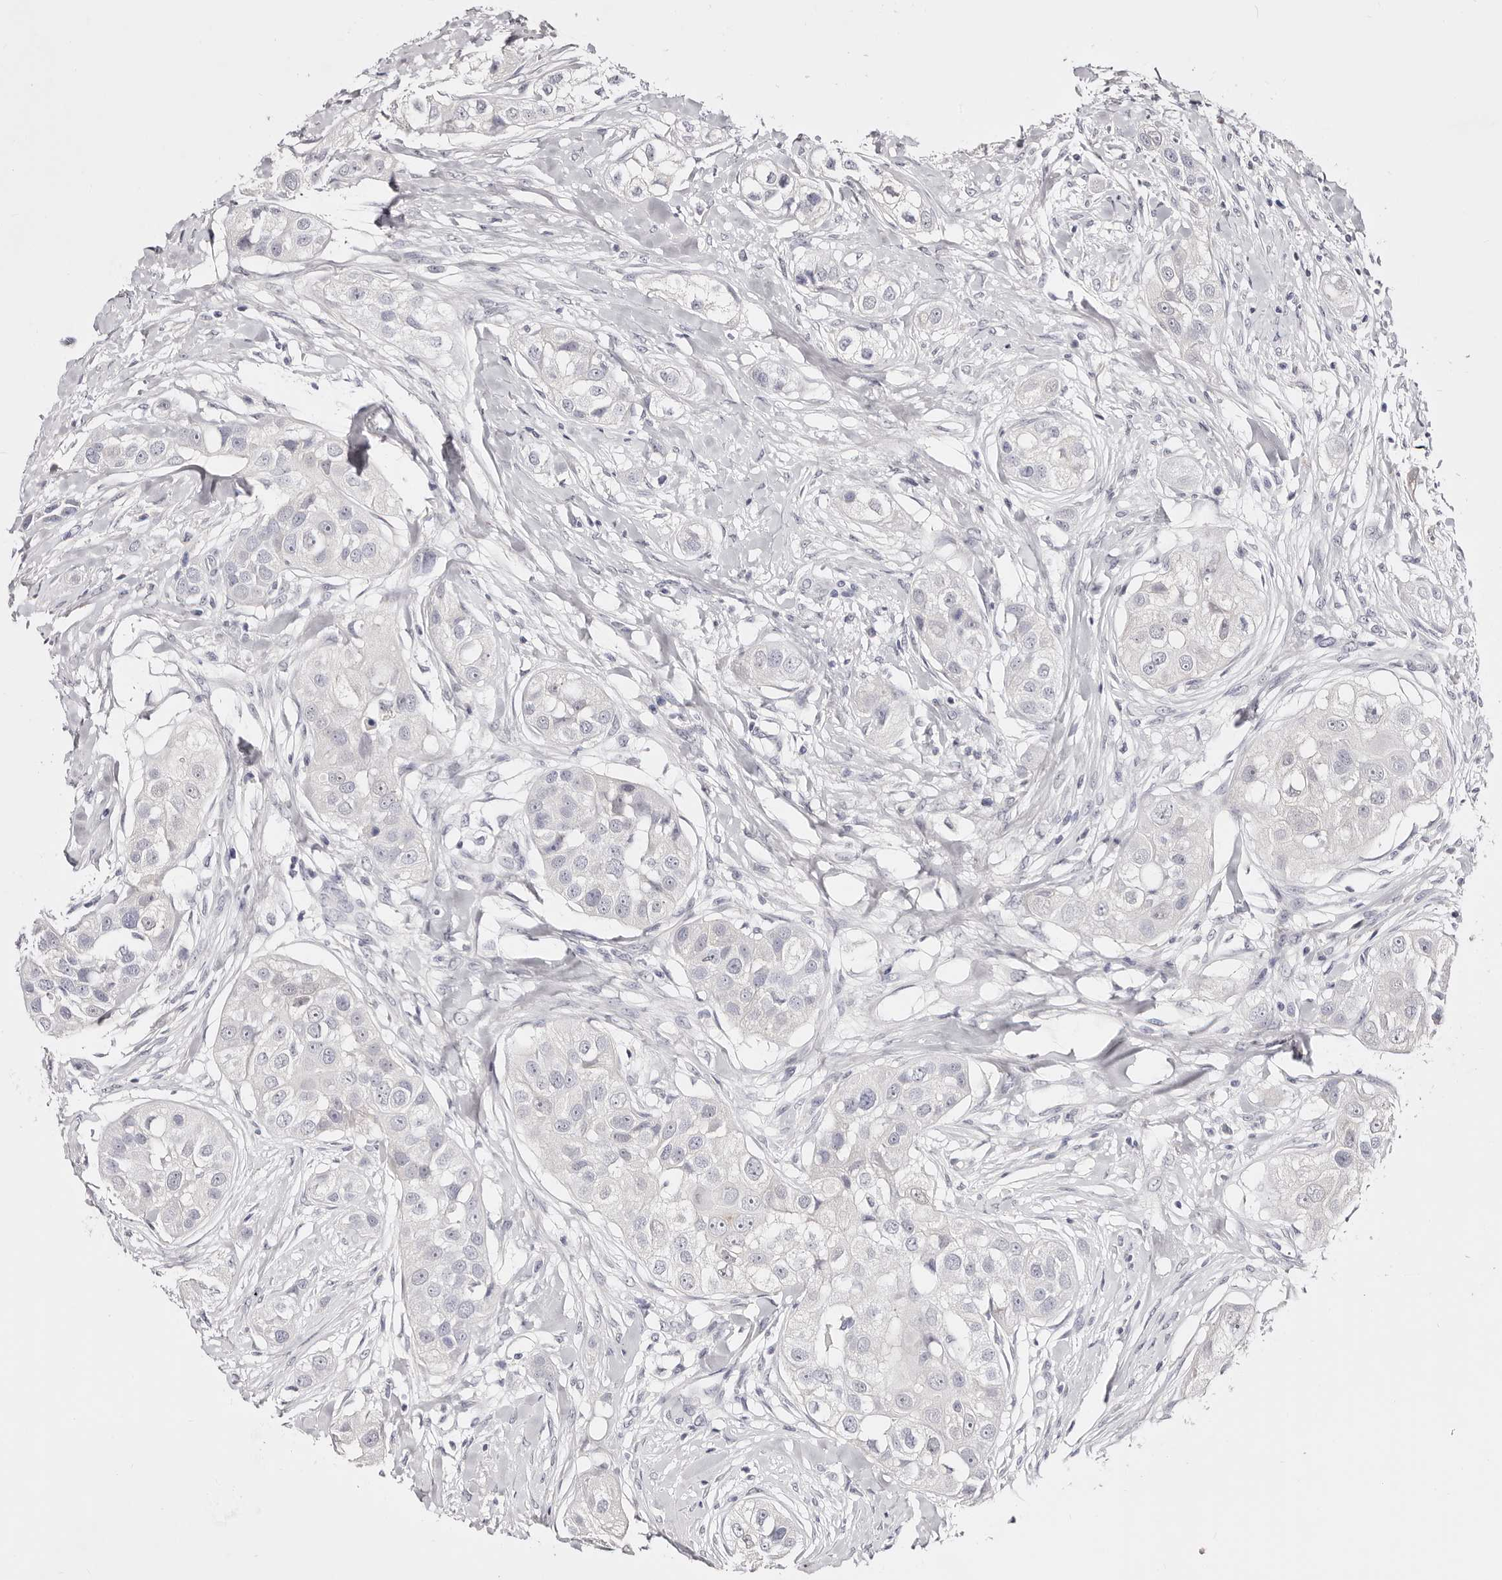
{"staining": {"intensity": "negative", "quantity": "none", "location": "none"}, "tissue": "head and neck cancer", "cell_type": "Tumor cells", "image_type": "cancer", "snomed": [{"axis": "morphology", "description": "Normal tissue, NOS"}, {"axis": "morphology", "description": "Squamous cell carcinoma, NOS"}, {"axis": "topography", "description": "Skeletal muscle"}, {"axis": "topography", "description": "Head-Neck"}], "caption": "High magnification brightfield microscopy of head and neck cancer stained with DAB (3,3'-diaminobenzidine) (brown) and counterstained with hematoxylin (blue): tumor cells show no significant expression.", "gene": "AKNAD1", "patient": {"sex": "male", "age": 51}}